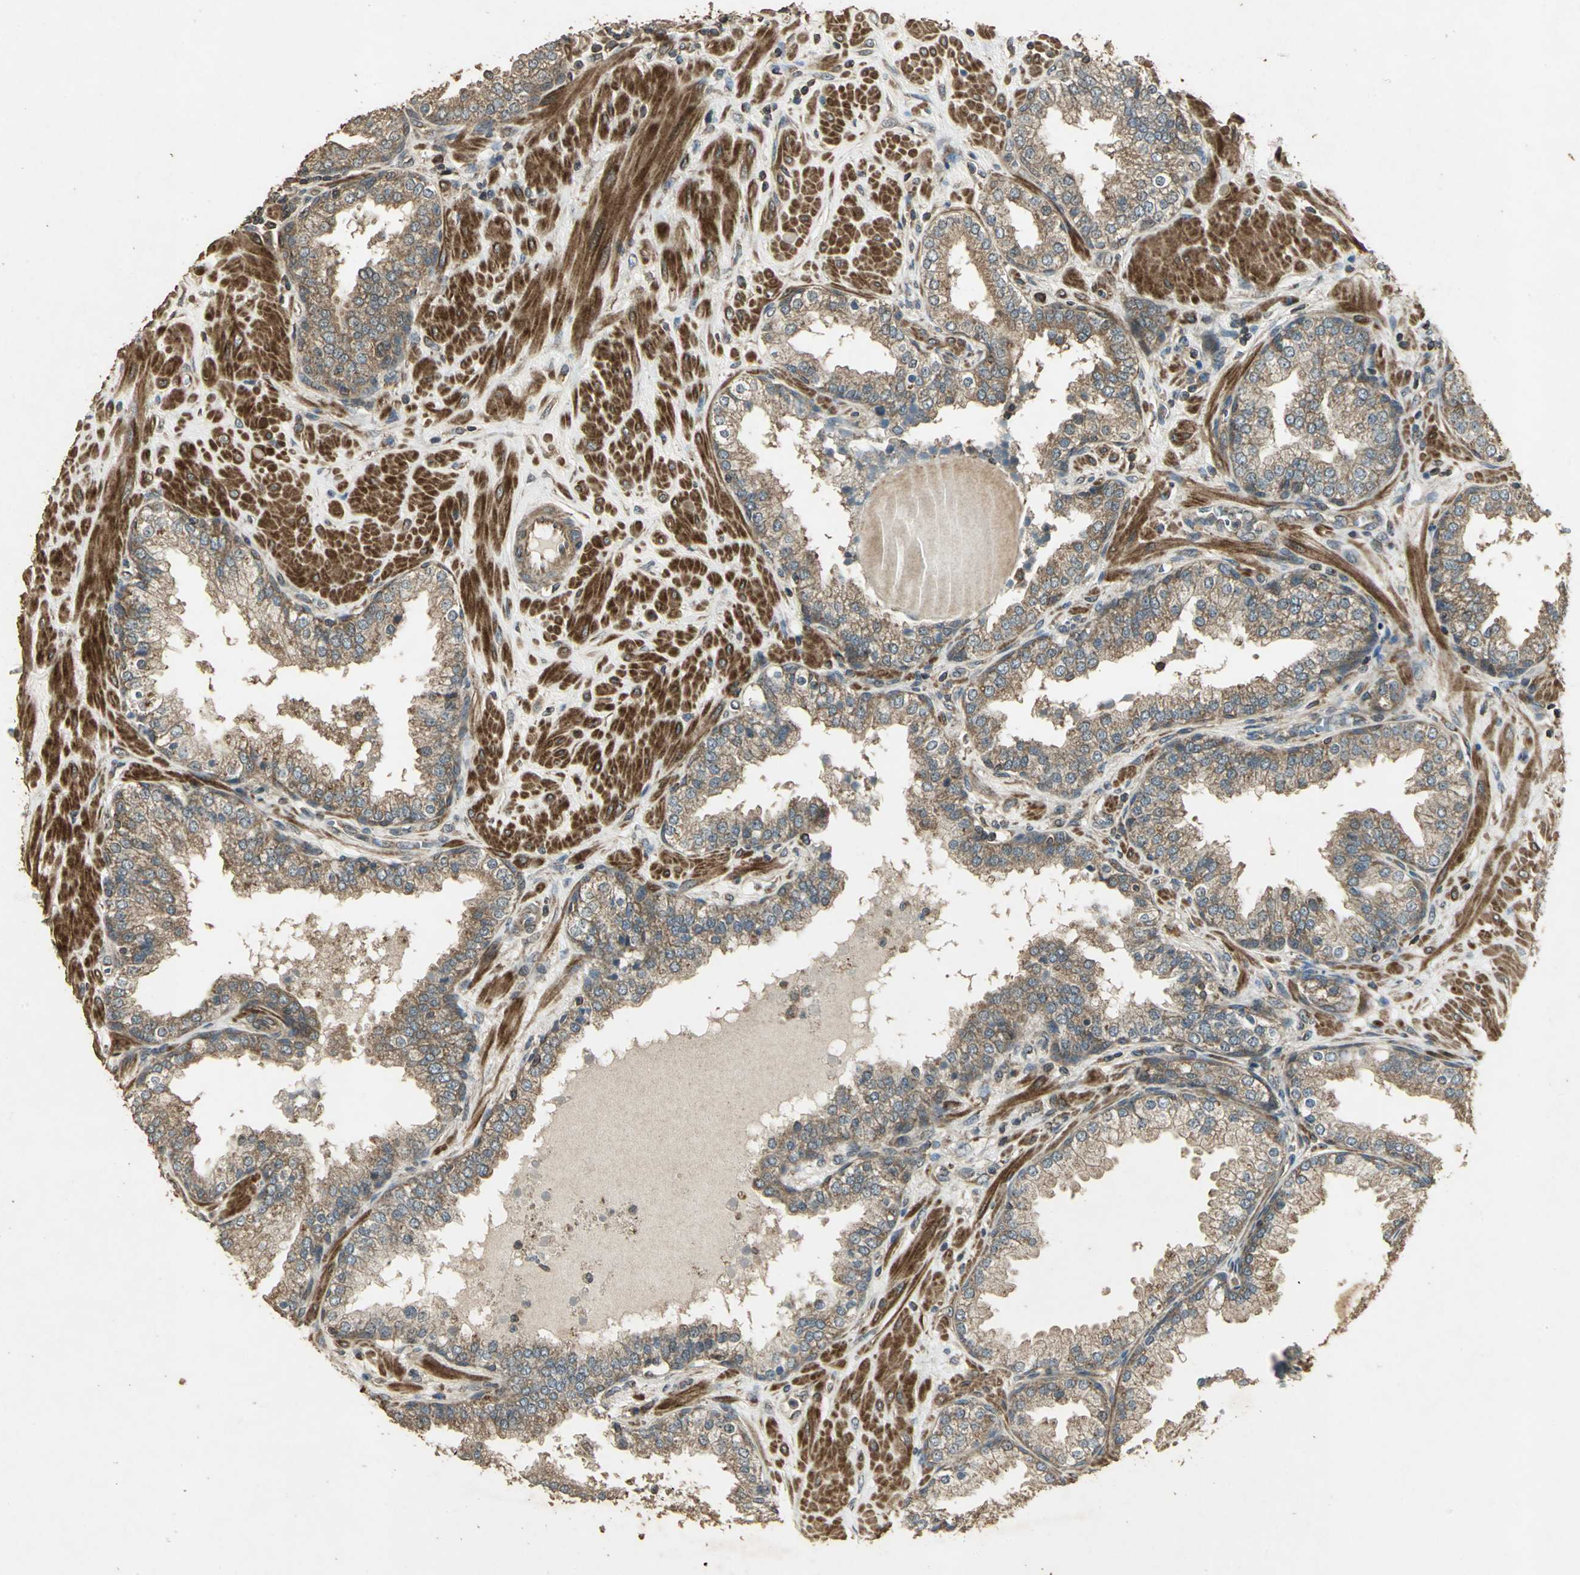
{"staining": {"intensity": "strong", "quantity": ">75%", "location": "cytoplasmic/membranous"}, "tissue": "prostate", "cell_type": "Glandular cells", "image_type": "normal", "snomed": [{"axis": "morphology", "description": "Normal tissue, NOS"}, {"axis": "topography", "description": "Prostate"}], "caption": "The photomicrograph demonstrates immunohistochemical staining of benign prostate. There is strong cytoplasmic/membranous positivity is present in about >75% of glandular cells.", "gene": "KANK1", "patient": {"sex": "male", "age": 51}}